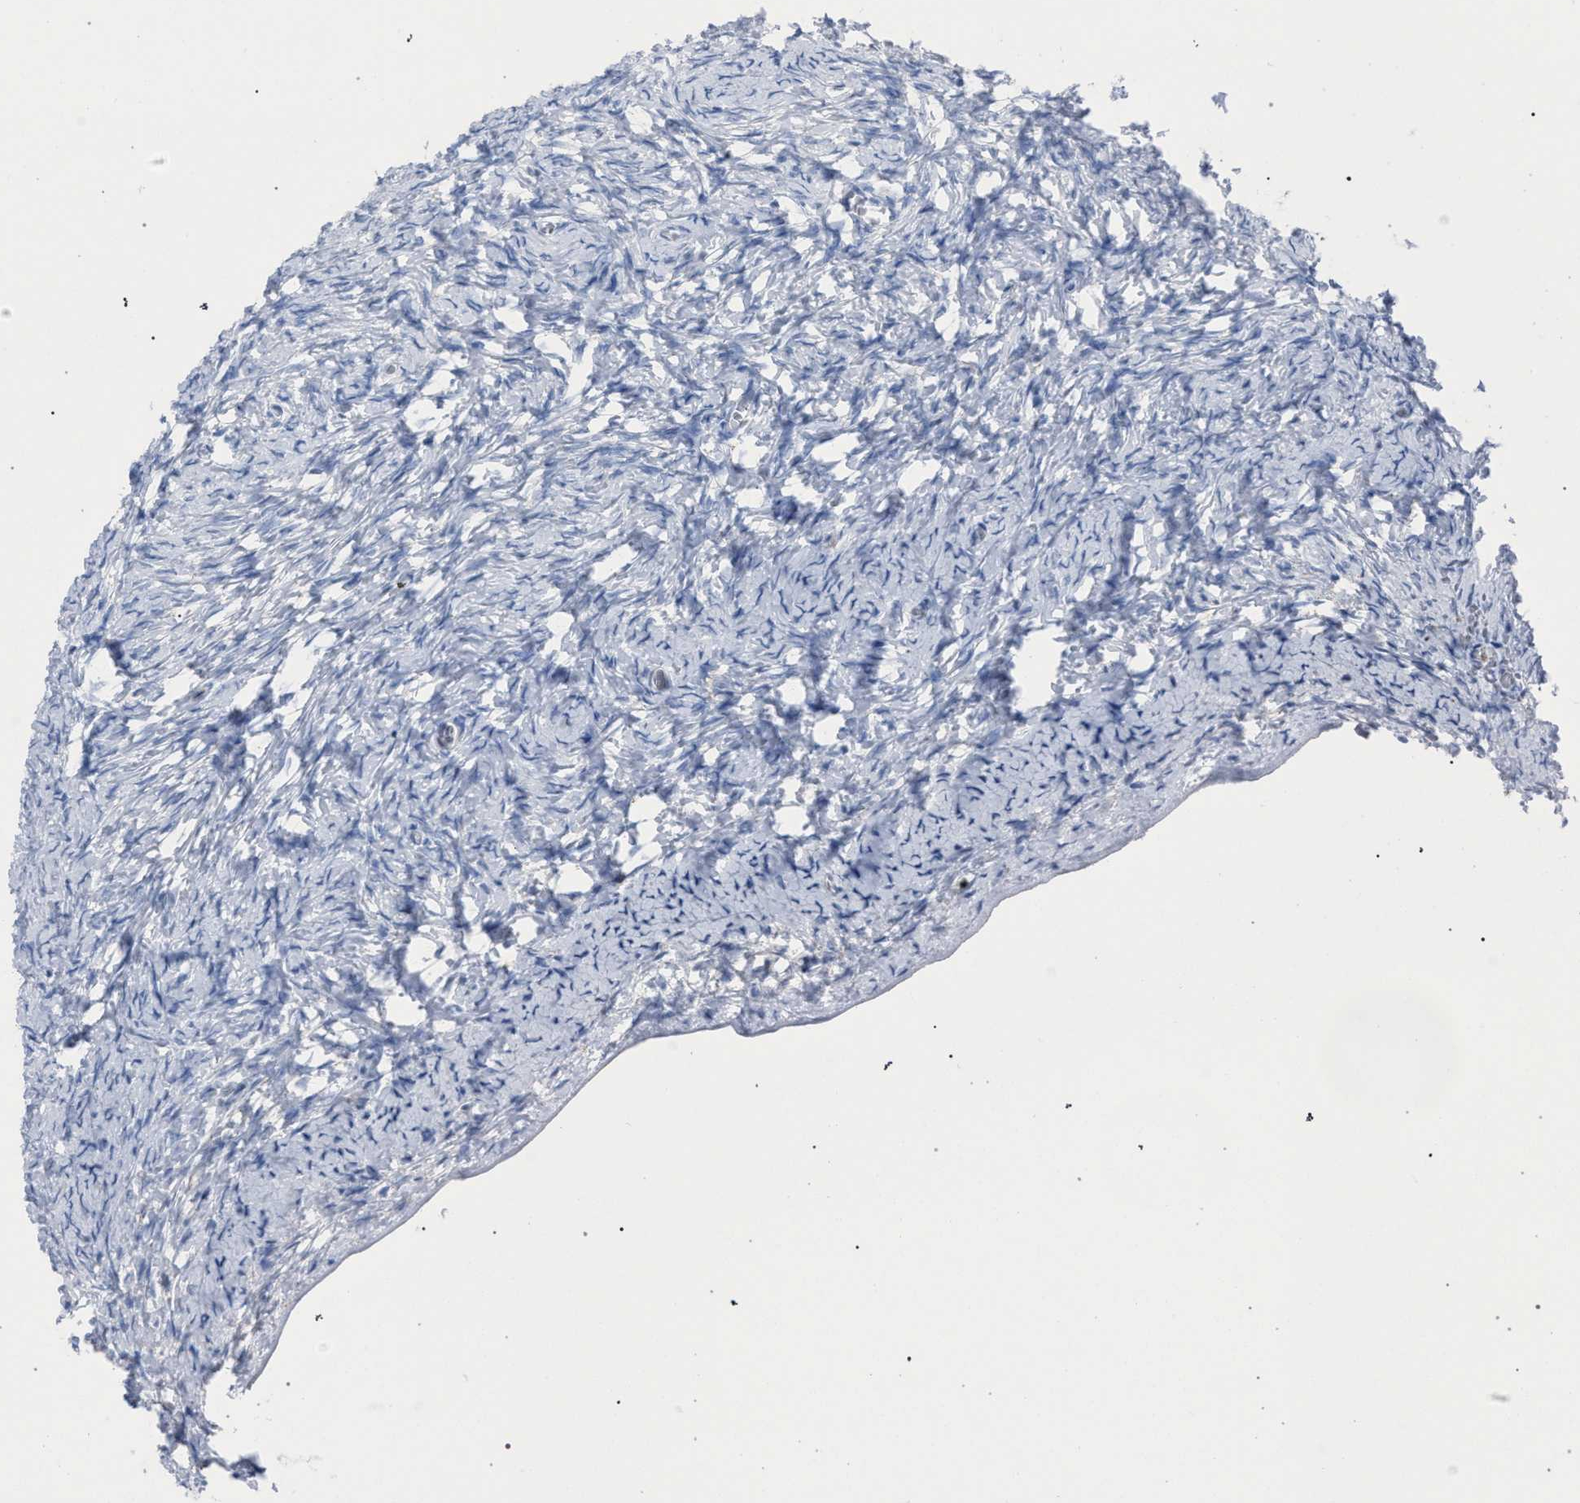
{"staining": {"intensity": "negative", "quantity": "none", "location": "none"}, "tissue": "ovary", "cell_type": "Ovarian stroma cells", "image_type": "normal", "snomed": [{"axis": "morphology", "description": "Normal tissue, NOS"}, {"axis": "topography", "description": "Ovary"}], "caption": "IHC micrograph of benign ovary: ovary stained with DAB (3,3'-diaminobenzidine) displays no significant protein expression in ovarian stroma cells. (Stains: DAB IHC with hematoxylin counter stain, Microscopy: brightfield microscopy at high magnification).", "gene": "HSD17B4", "patient": {"sex": "female", "age": 27}}